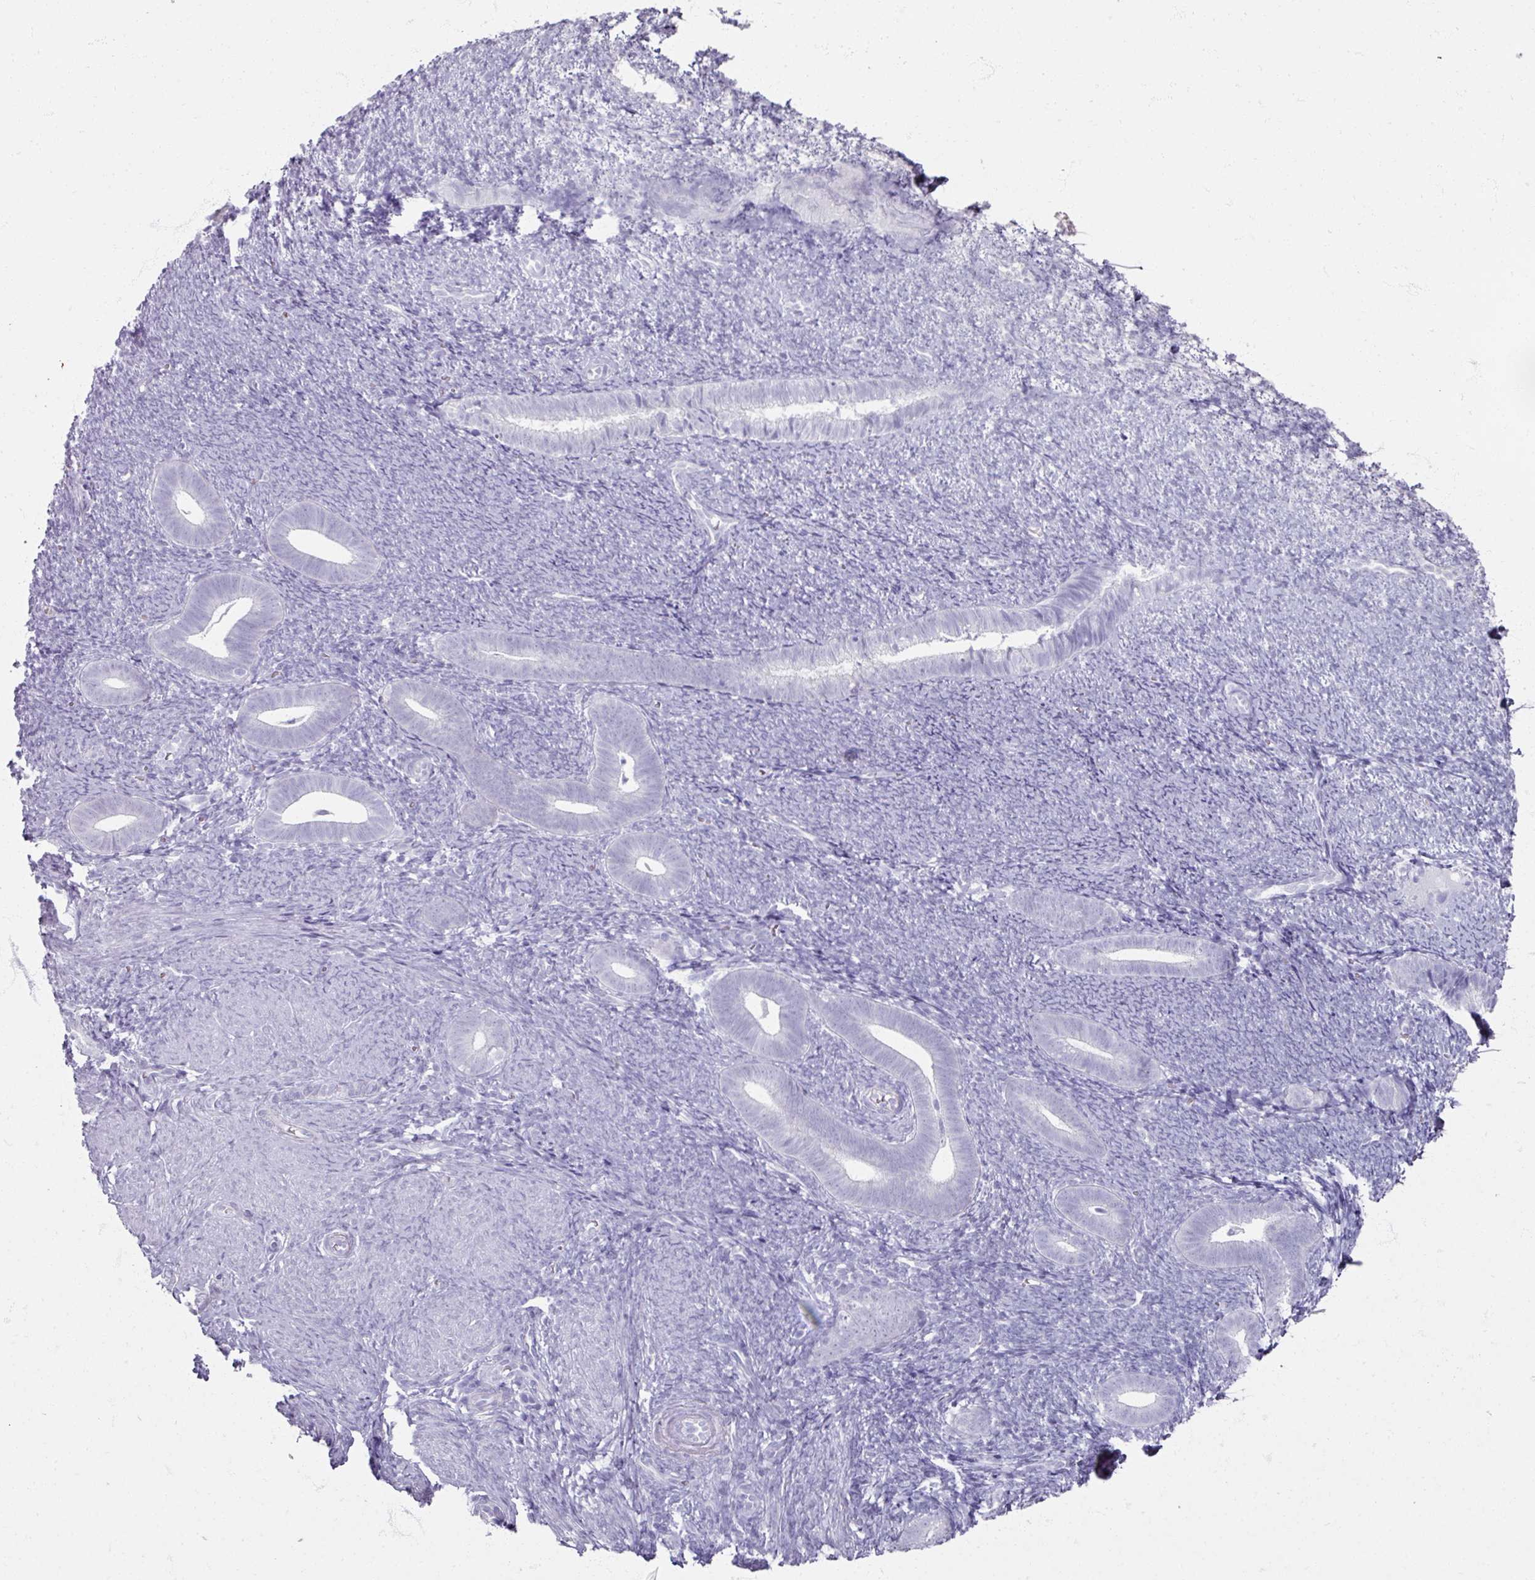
{"staining": {"intensity": "negative", "quantity": "none", "location": "none"}, "tissue": "endometrium", "cell_type": "Cells in endometrial stroma", "image_type": "normal", "snomed": [{"axis": "morphology", "description": "Normal tissue, NOS"}, {"axis": "topography", "description": "Endometrium"}], "caption": "This histopathology image is of benign endometrium stained with IHC to label a protein in brown with the nuclei are counter-stained blue. There is no positivity in cells in endometrial stroma. (Stains: DAB IHC with hematoxylin counter stain, Microscopy: brightfield microscopy at high magnification).", "gene": "TG", "patient": {"sex": "female", "age": 39}}